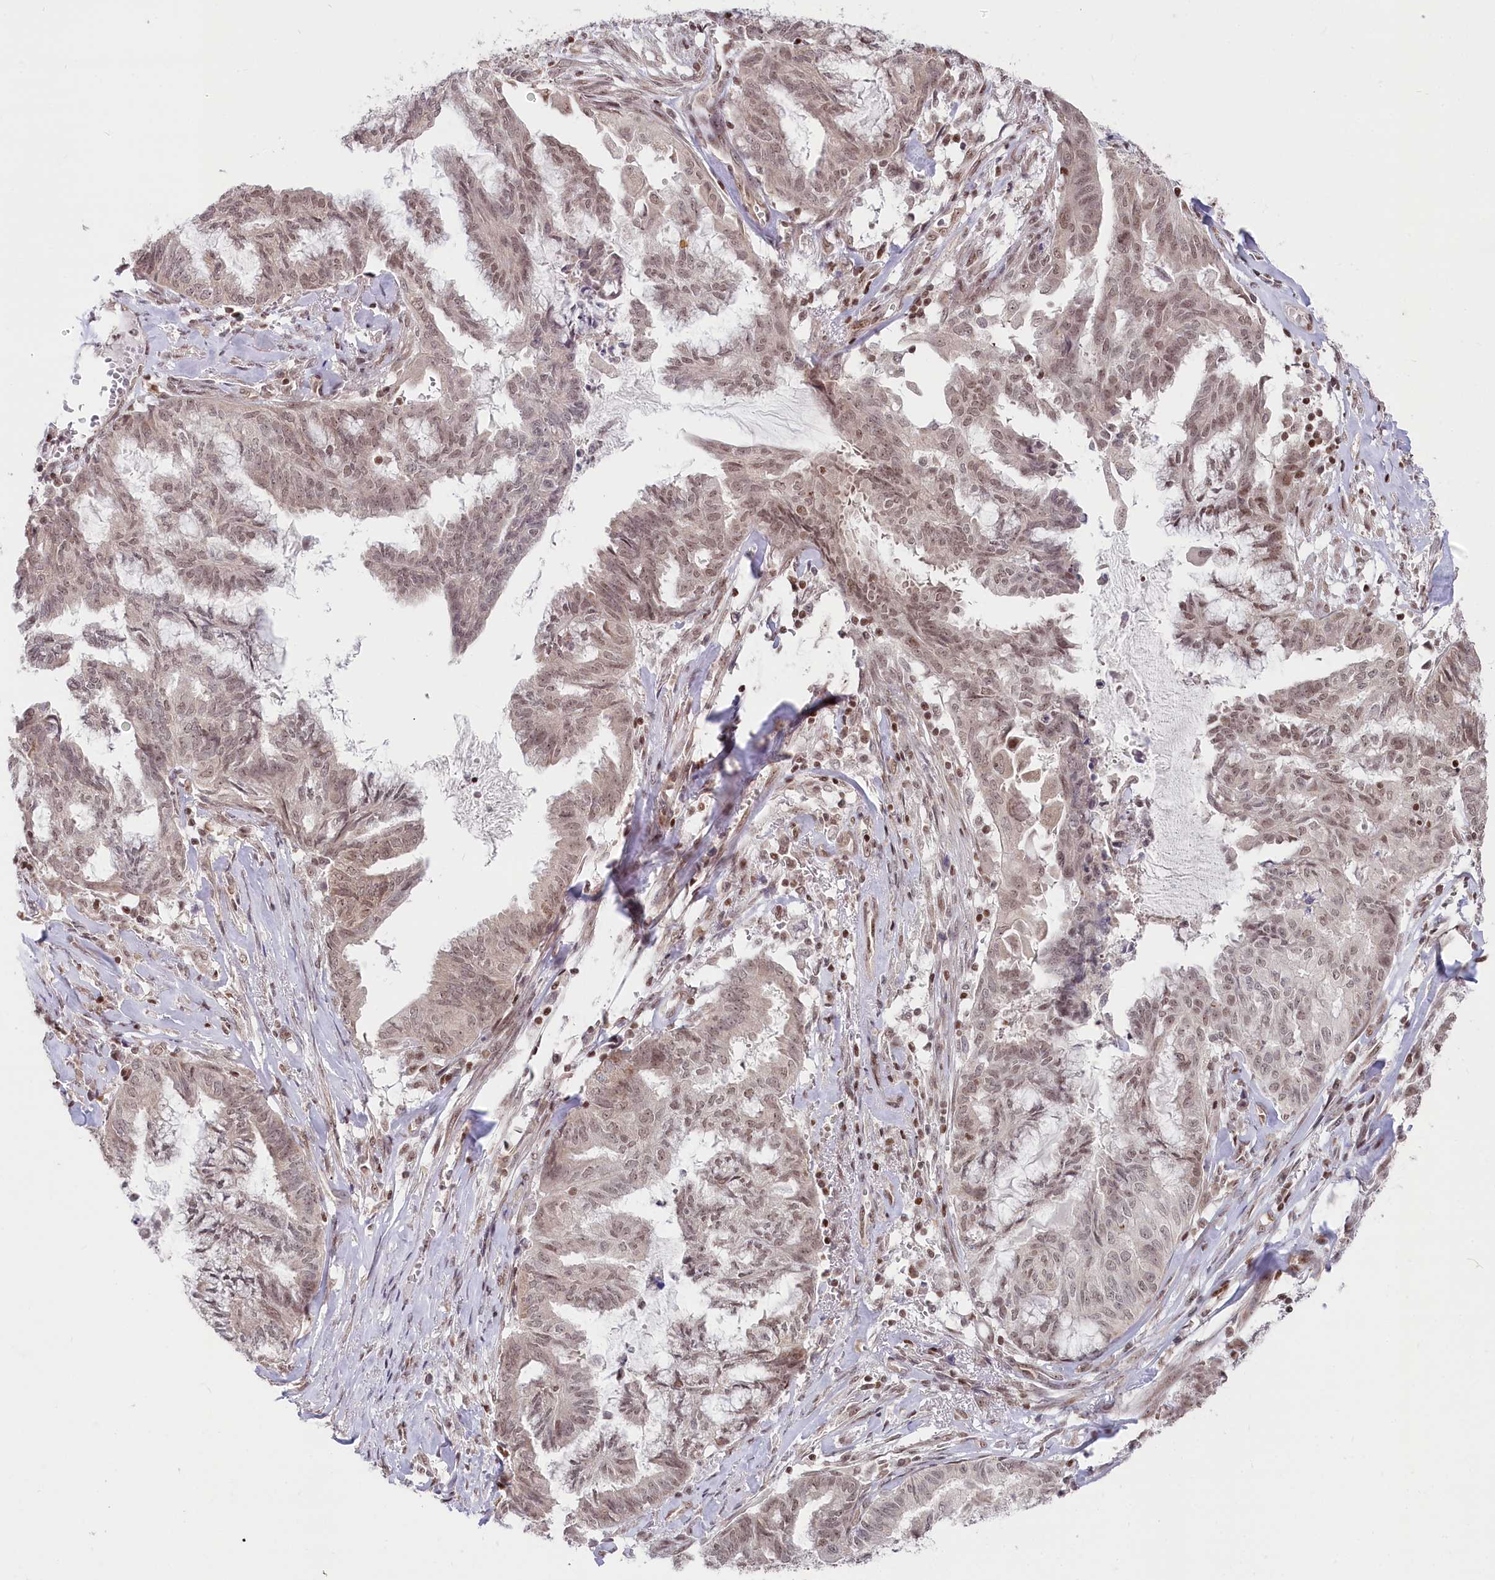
{"staining": {"intensity": "weak", "quantity": ">75%", "location": "nuclear"}, "tissue": "endometrial cancer", "cell_type": "Tumor cells", "image_type": "cancer", "snomed": [{"axis": "morphology", "description": "Adenocarcinoma, NOS"}, {"axis": "topography", "description": "Endometrium"}], "caption": "IHC image of neoplastic tissue: endometrial cancer (adenocarcinoma) stained using immunohistochemistry (IHC) displays low levels of weak protein expression localized specifically in the nuclear of tumor cells, appearing as a nuclear brown color.", "gene": "CGGBP1", "patient": {"sex": "female", "age": 86}}